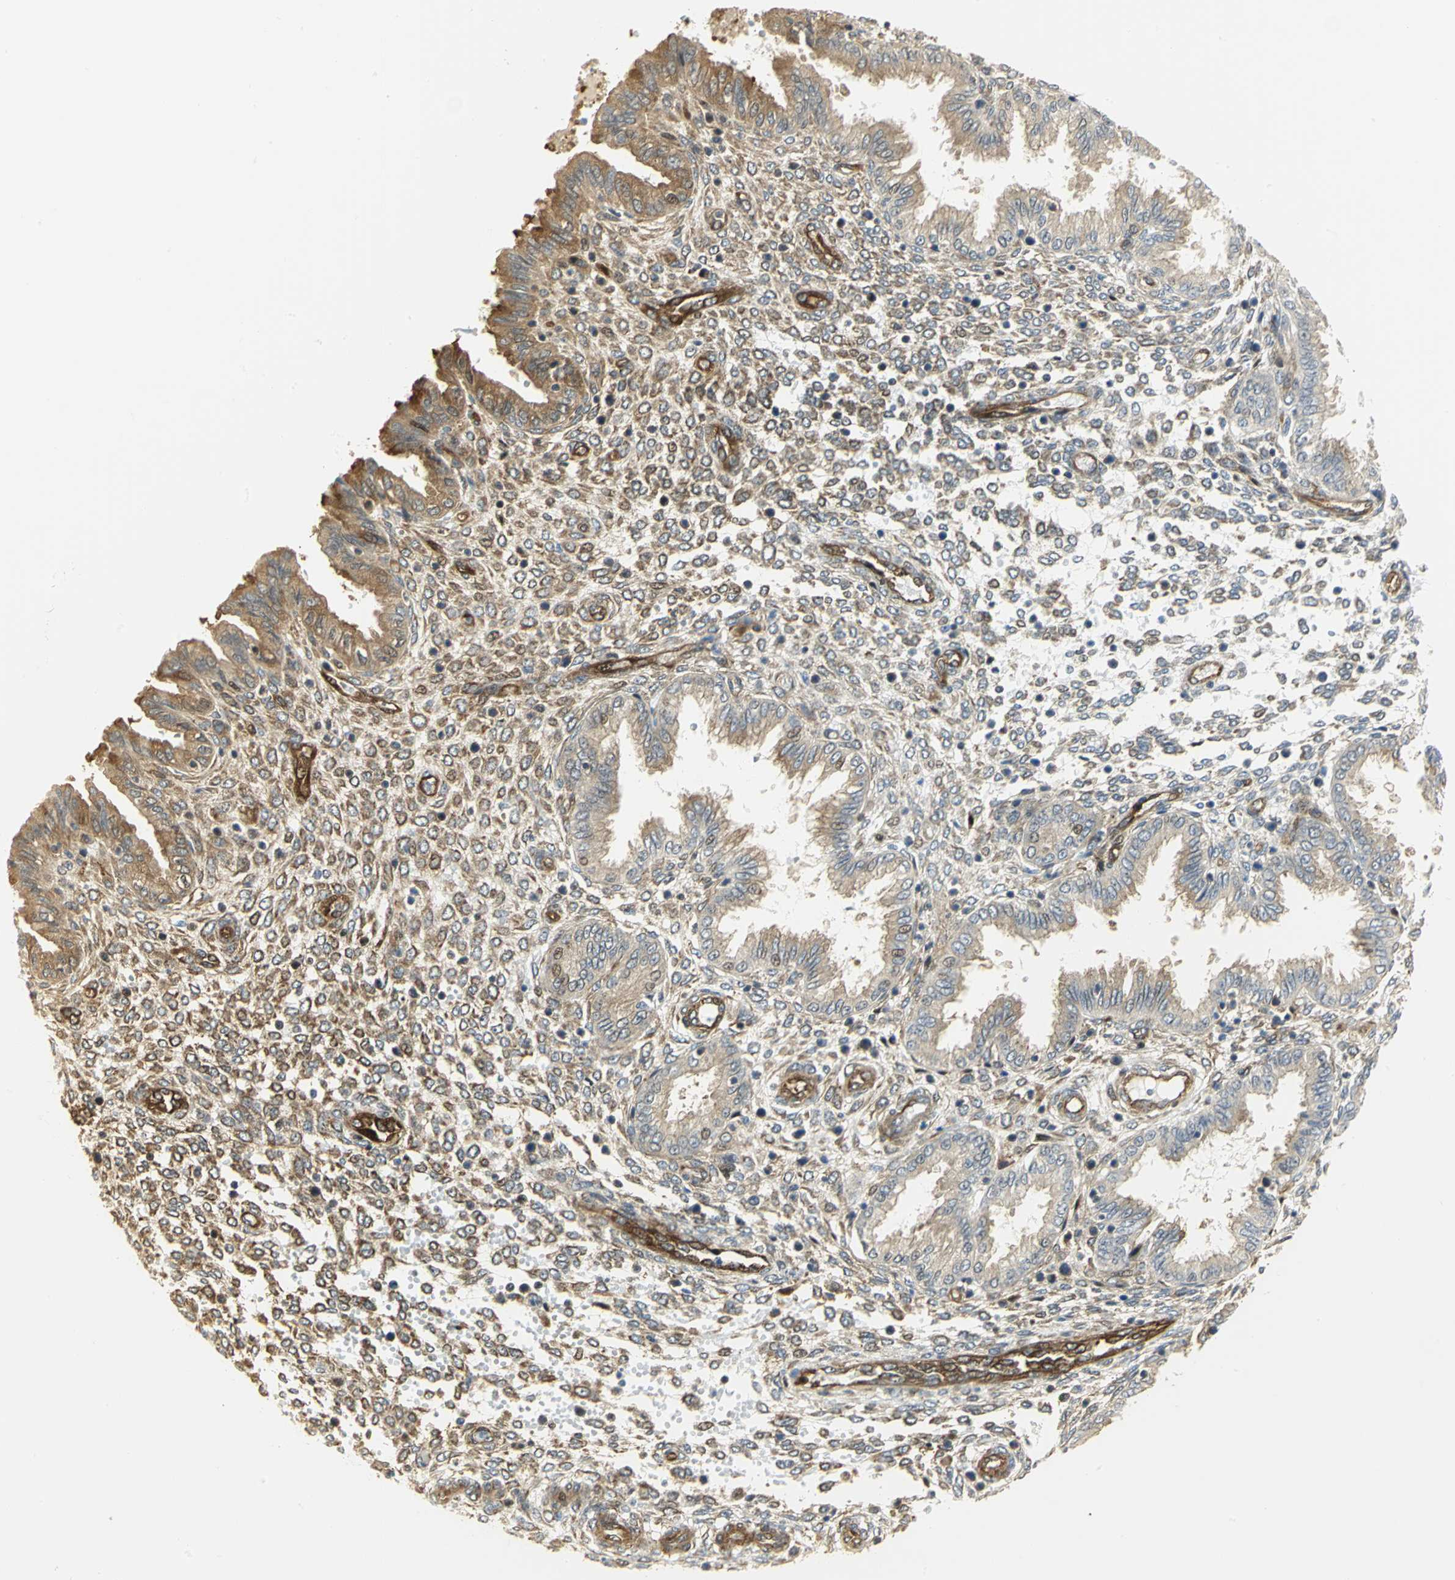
{"staining": {"intensity": "moderate", "quantity": "25%-75%", "location": "cytoplasmic/membranous"}, "tissue": "endometrium", "cell_type": "Cells in endometrial stroma", "image_type": "normal", "snomed": [{"axis": "morphology", "description": "Normal tissue, NOS"}, {"axis": "topography", "description": "Endometrium"}], "caption": "Moderate cytoplasmic/membranous protein positivity is seen in approximately 25%-75% of cells in endometrial stroma in endometrium. (DAB (3,3'-diaminobenzidine) IHC with brightfield microscopy, high magnification).", "gene": "EEA1", "patient": {"sex": "female", "age": 33}}